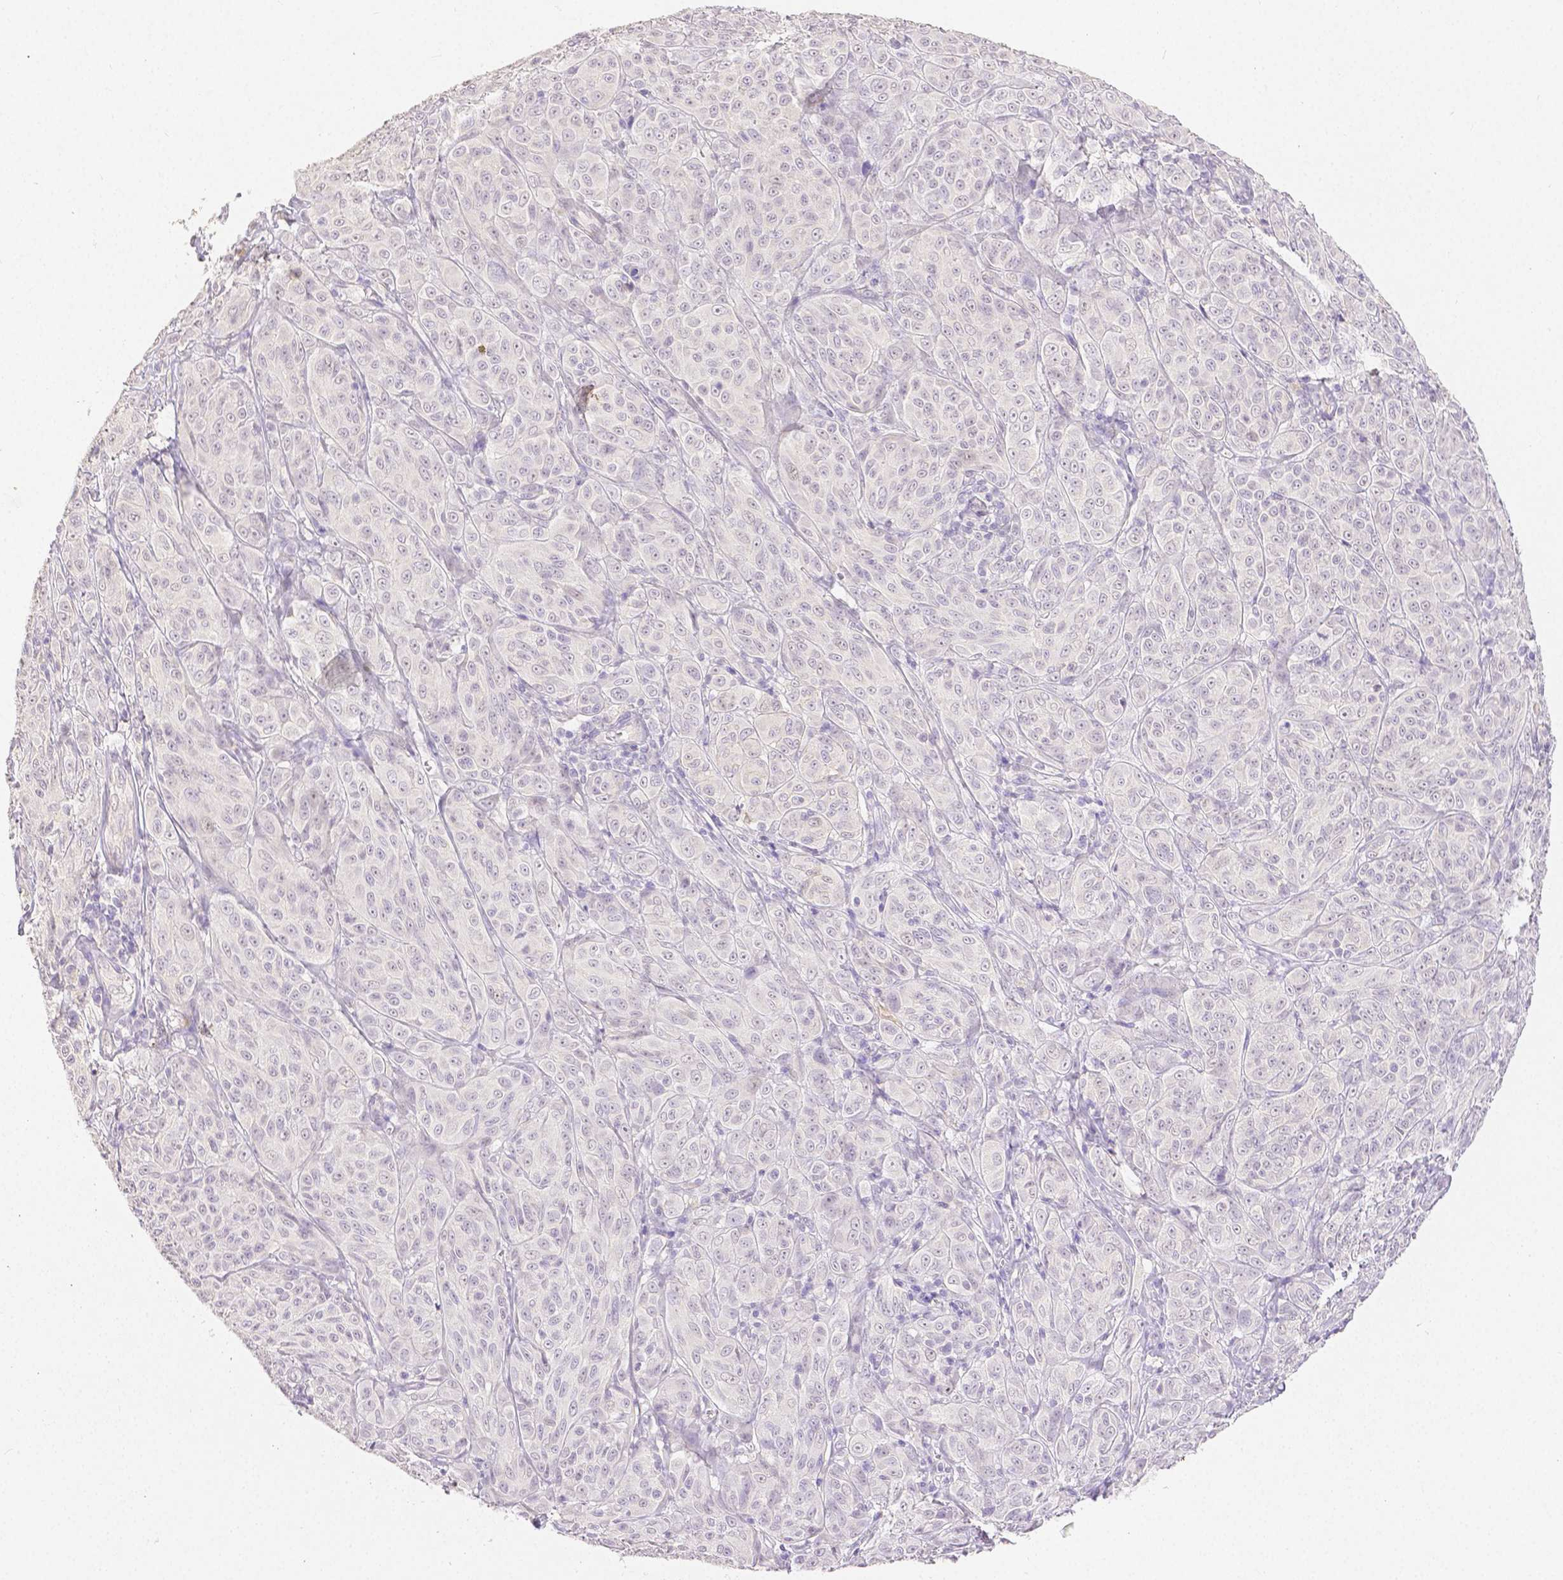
{"staining": {"intensity": "negative", "quantity": "none", "location": "none"}, "tissue": "melanoma", "cell_type": "Tumor cells", "image_type": "cancer", "snomed": [{"axis": "morphology", "description": "Malignant melanoma, NOS"}, {"axis": "topography", "description": "Skin"}], "caption": "Immunohistochemistry (IHC) of melanoma shows no staining in tumor cells.", "gene": "OCLN", "patient": {"sex": "male", "age": 89}}